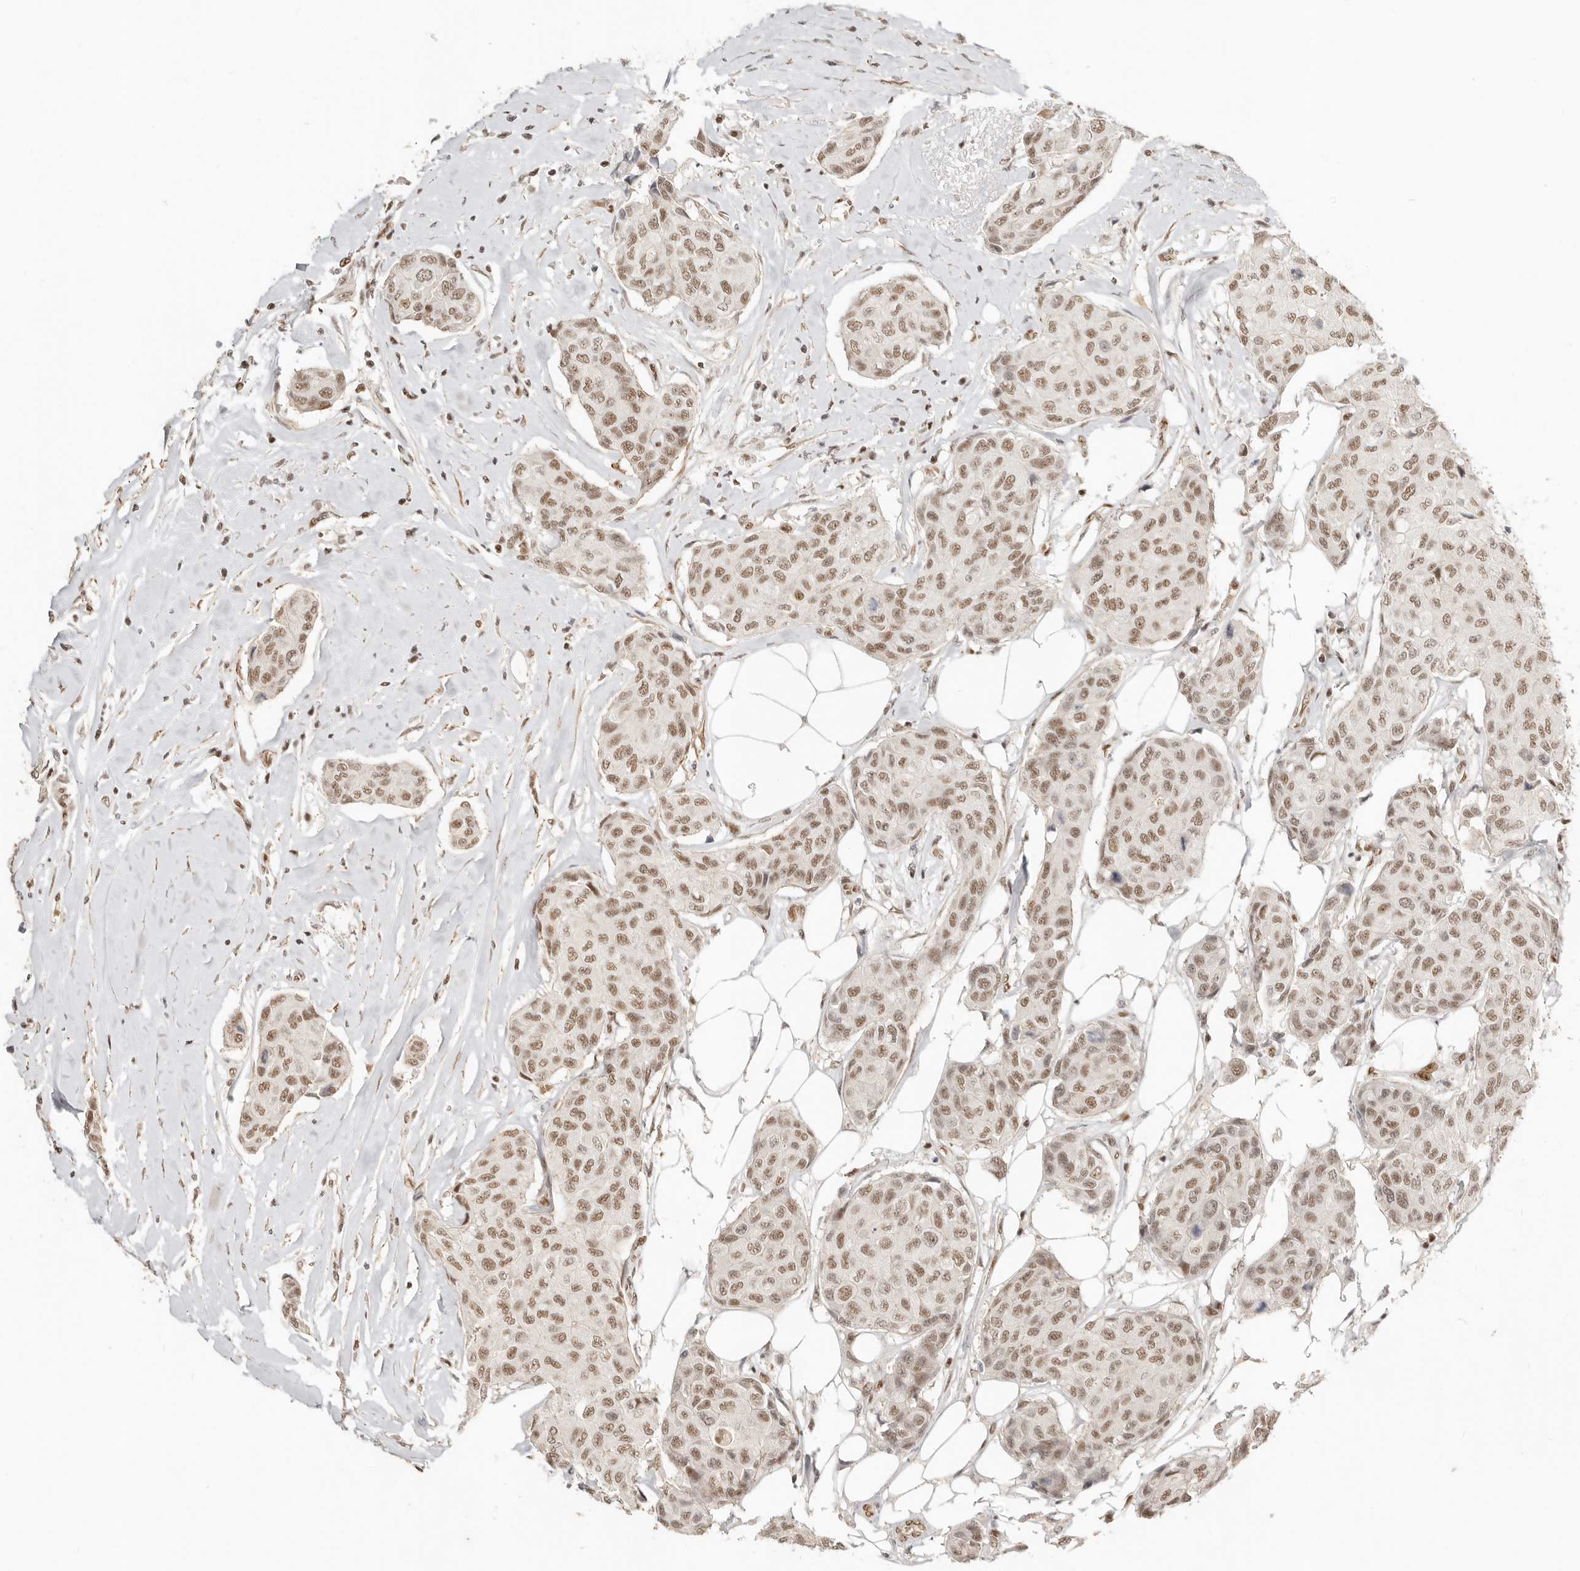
{"staining": {"intensity": "moderate", "quantity": ">75%", "location": "nuclear"}, "tissue": "breast cancer", "cell_type": "Tumor cells", "image_type": "cancer", "snomed": [{"axis": "morphology", "description": "Duct carcinoma"}, {"axis": "topography", "description": "Breast"}], "caption": "A histopathology image of human breast cancer stained for a protein displays moderate nuclear brown staining in tumor cells.", "gene": "GABPA", "patient": {"sex": "female", "age": 80}}